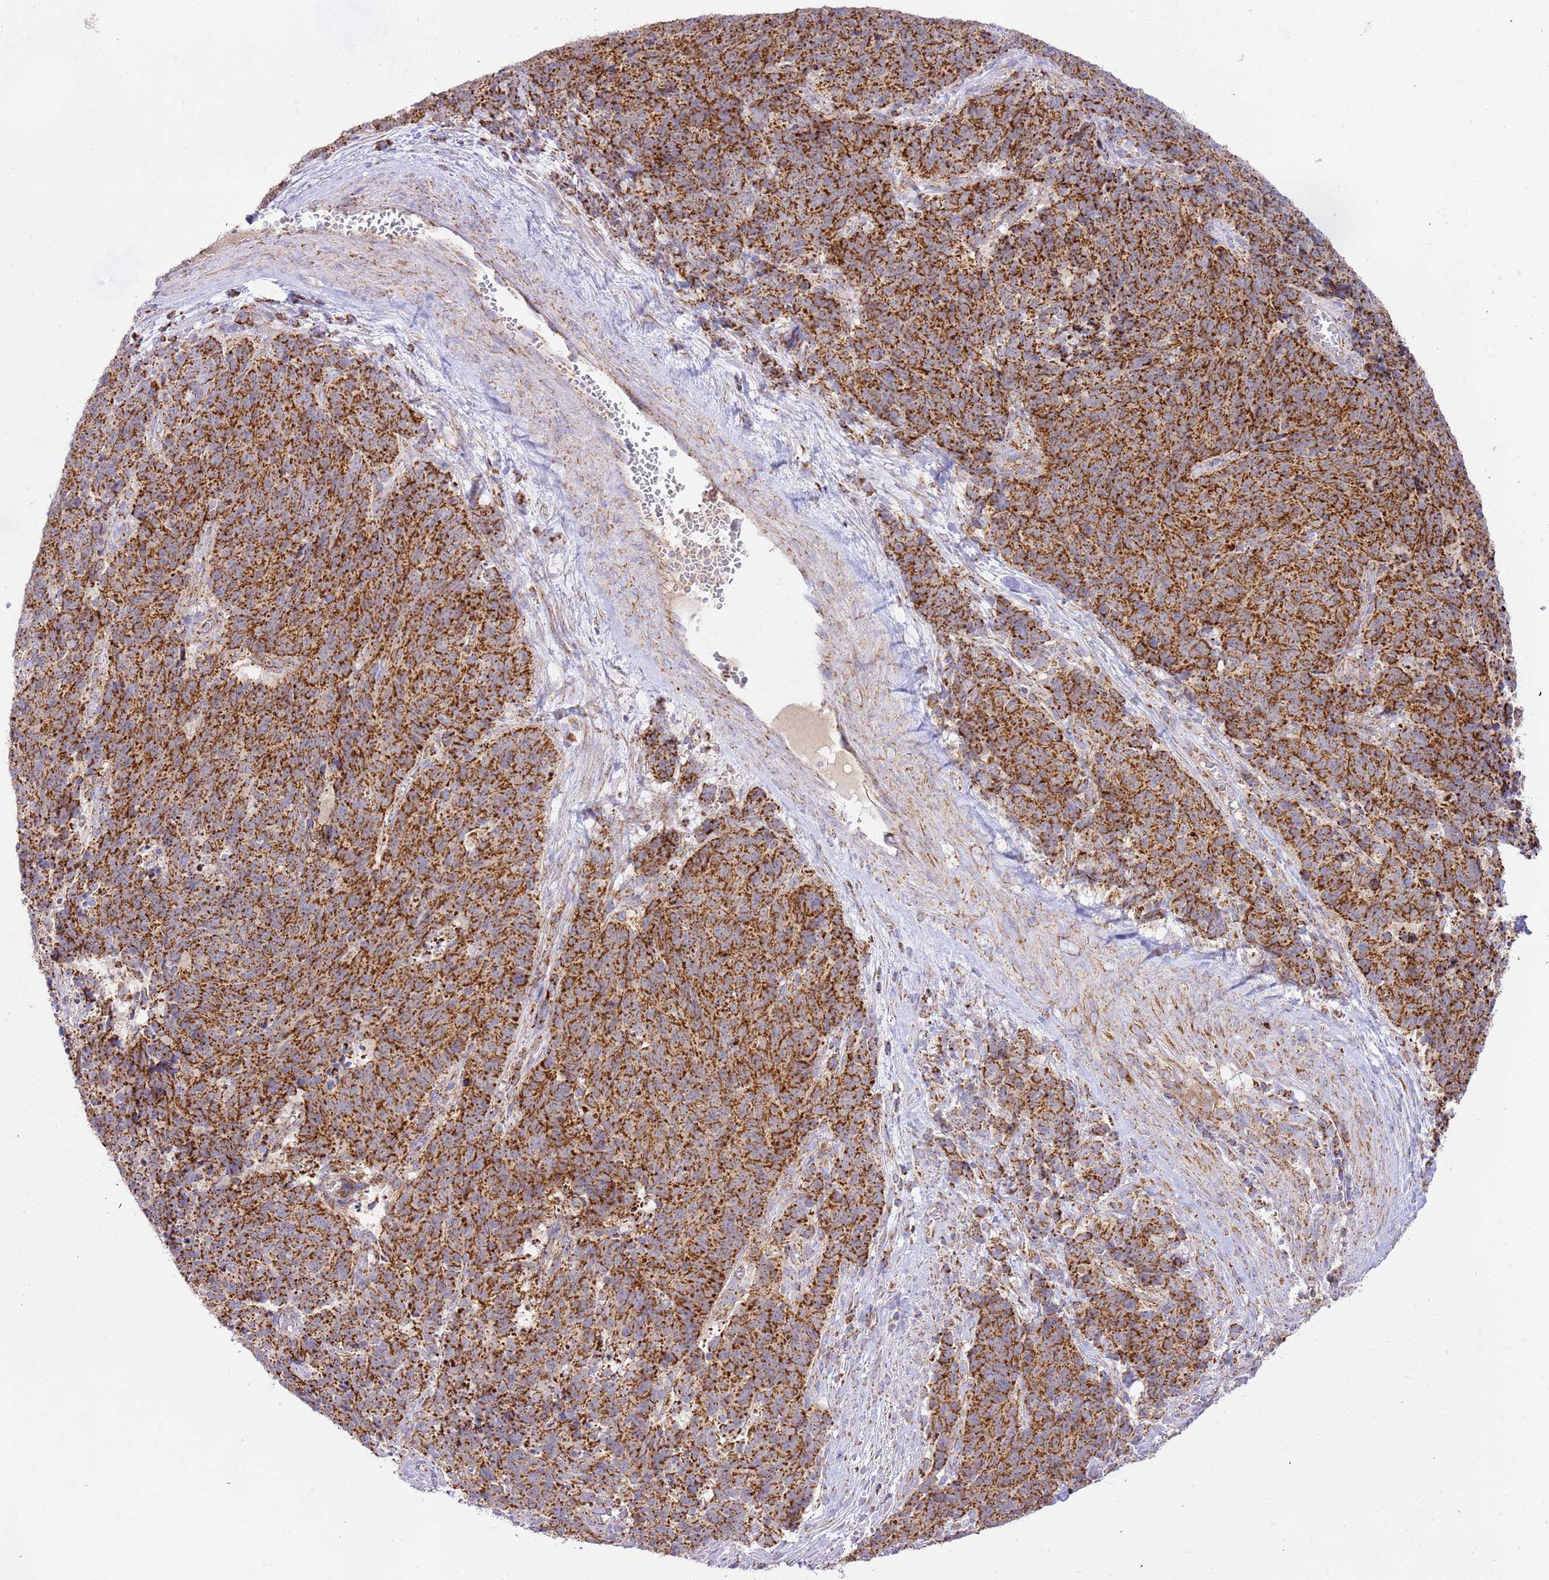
{"staining": {"intensity": "strong", "quantity": ">75%", "location": "cytoplasmic/membranous"}, "tissue": "cervical cancer", "cell_type": "Tumor cells", "image_type": "cancer", "snomed": [{"axis": "morphology", "description": "Squamous cell carcinoma, NOS"}, {"axis": "topography", "description": "Cervix"}], "caption": "Immunohistochemical staining of human cervical cancer demonstrates high levels of strong cytoplasmic/membranous expression in approximately >75% of tumor cells.", "gene": "ZBTB39", "patient": {"sex": "female", "age": 29}}